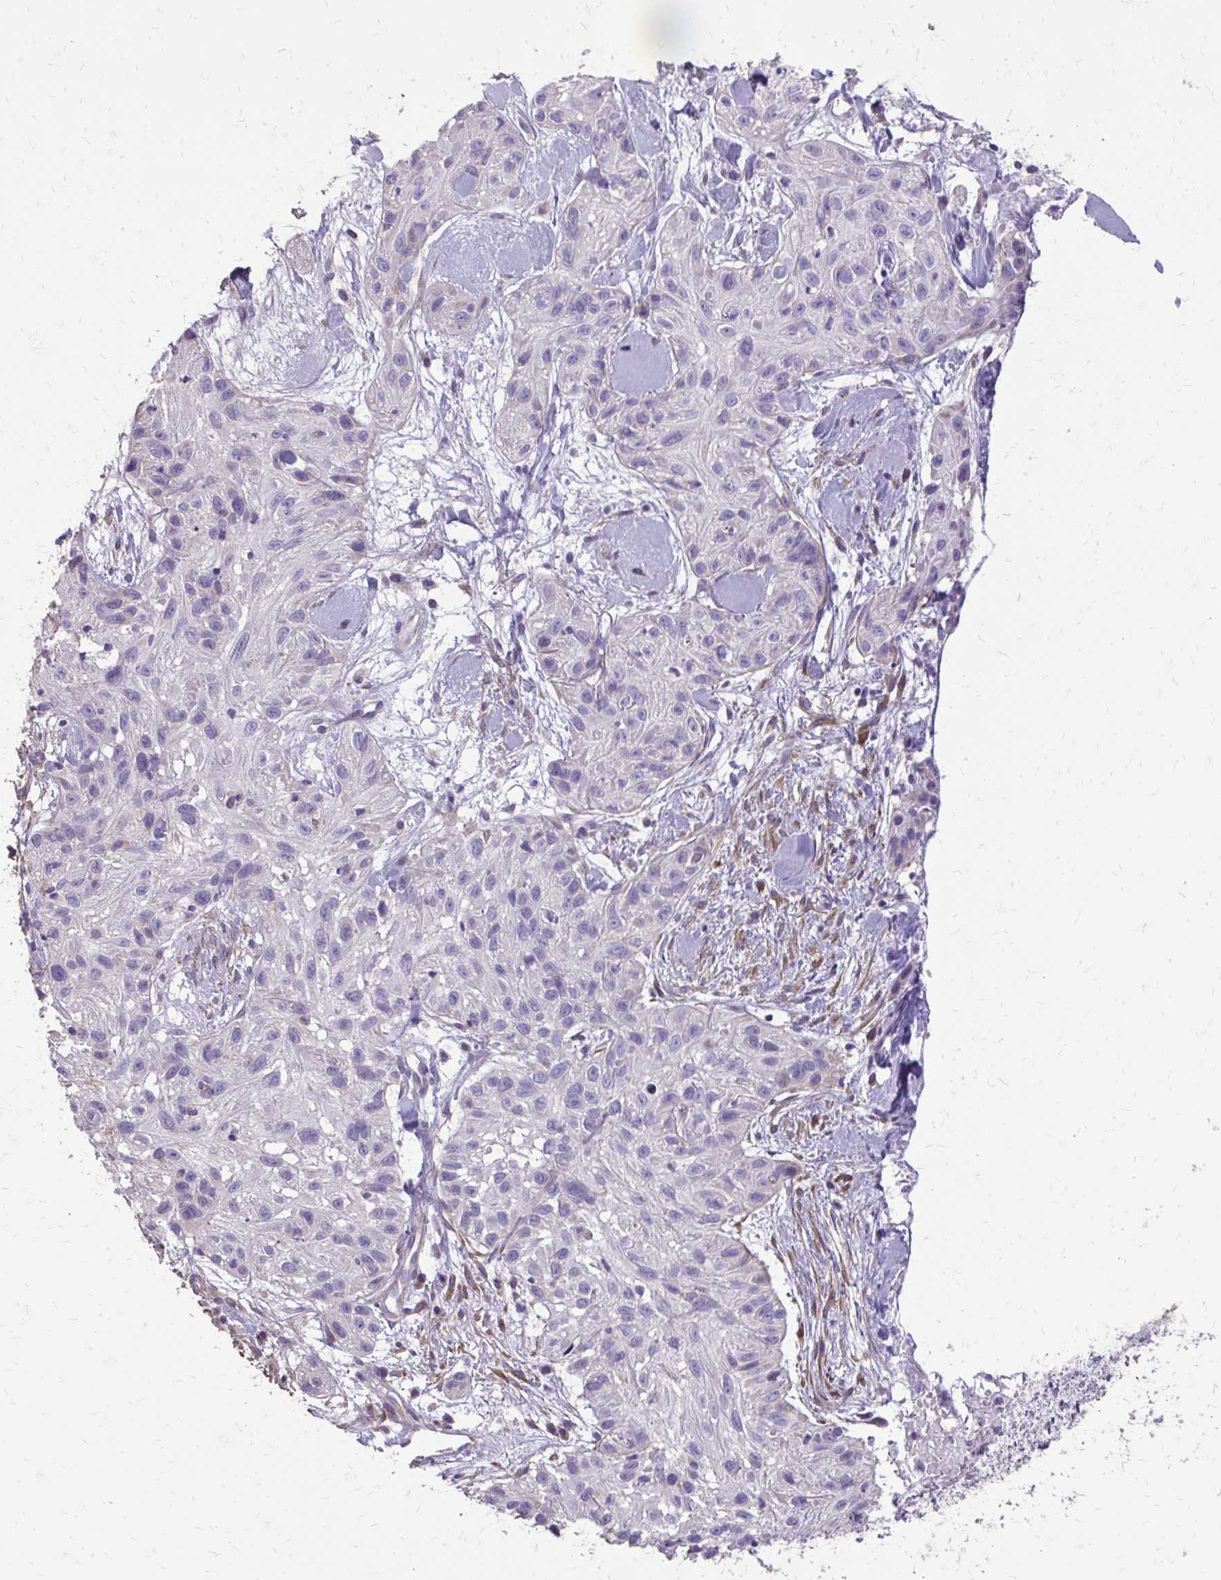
{"staining": {"intensity": "negative", "quantity": "none", "location": "none"}, "tissue": "skin cancer", "cell_type": "Tumor cells", "image_type": "cancer", "snomed": [{"axis": "morphology", "description": "Squamous cell carcinoma, NOS"}, {"axis": "topography", "description": "Skin"}], "caption": "Tumor cells show no significant positivity in squamous cell carcinoma (skin).", "gene": "MYORG", "patient": {"sex": "male", "age": 82}}